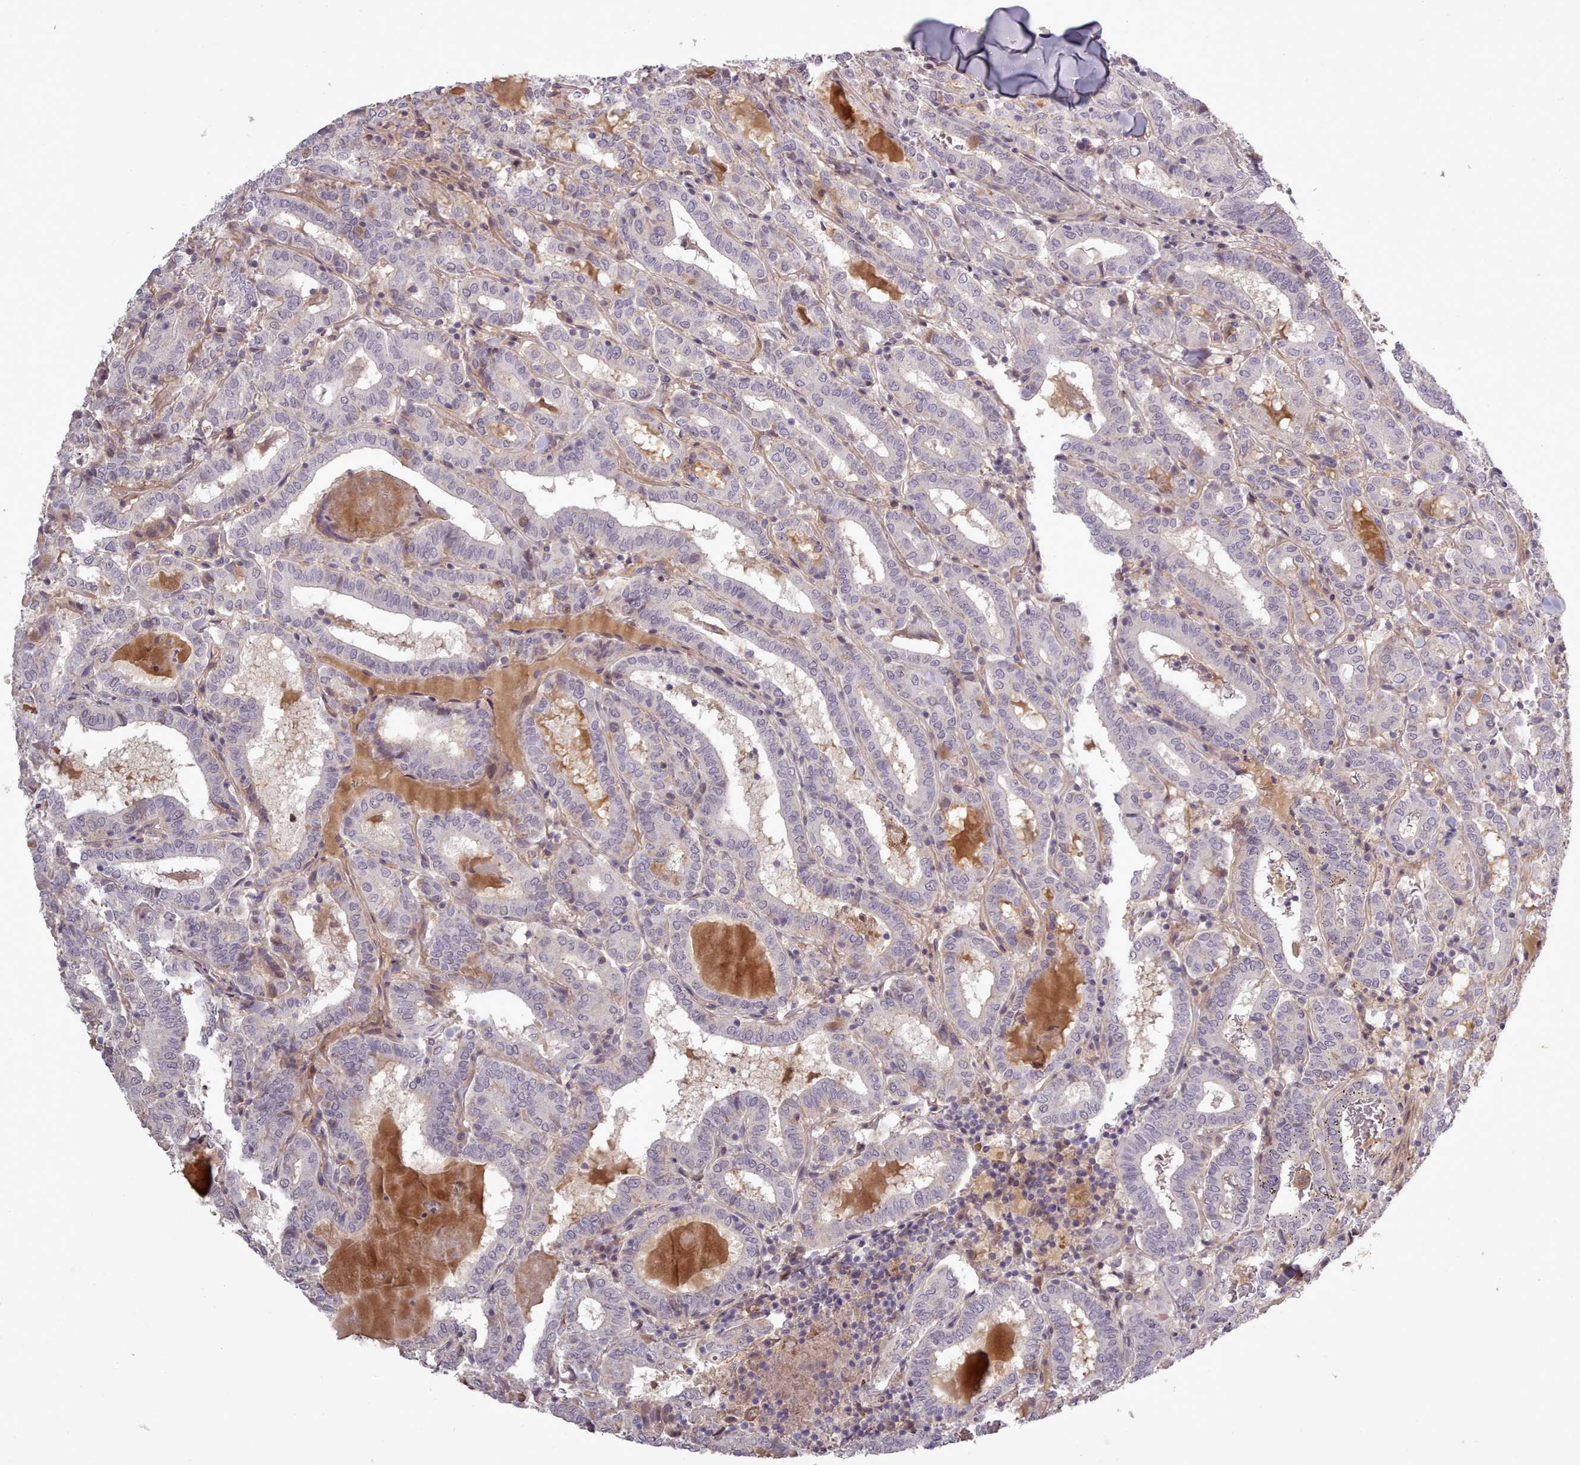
{"staining": {"intensity": "negative", "quantity": "none", "location": "none"}, "tissue": "thyroid cancer", "cell_type": "Tumor cells", "image_type": "cancer", "snomed": [{"axis": "morphology", "description": "Papillary adenocarcinoma, NOS"}, {"axis": "topography", "description": "Thyroid gland"}], "caption": "The IHC photomicrograph has no significant expression in tumor cells of papillary adenocarcinoma (thyroid) tissue.", "gene": "LEFTY2", "patient": {"sex": "female", "age": 72}}